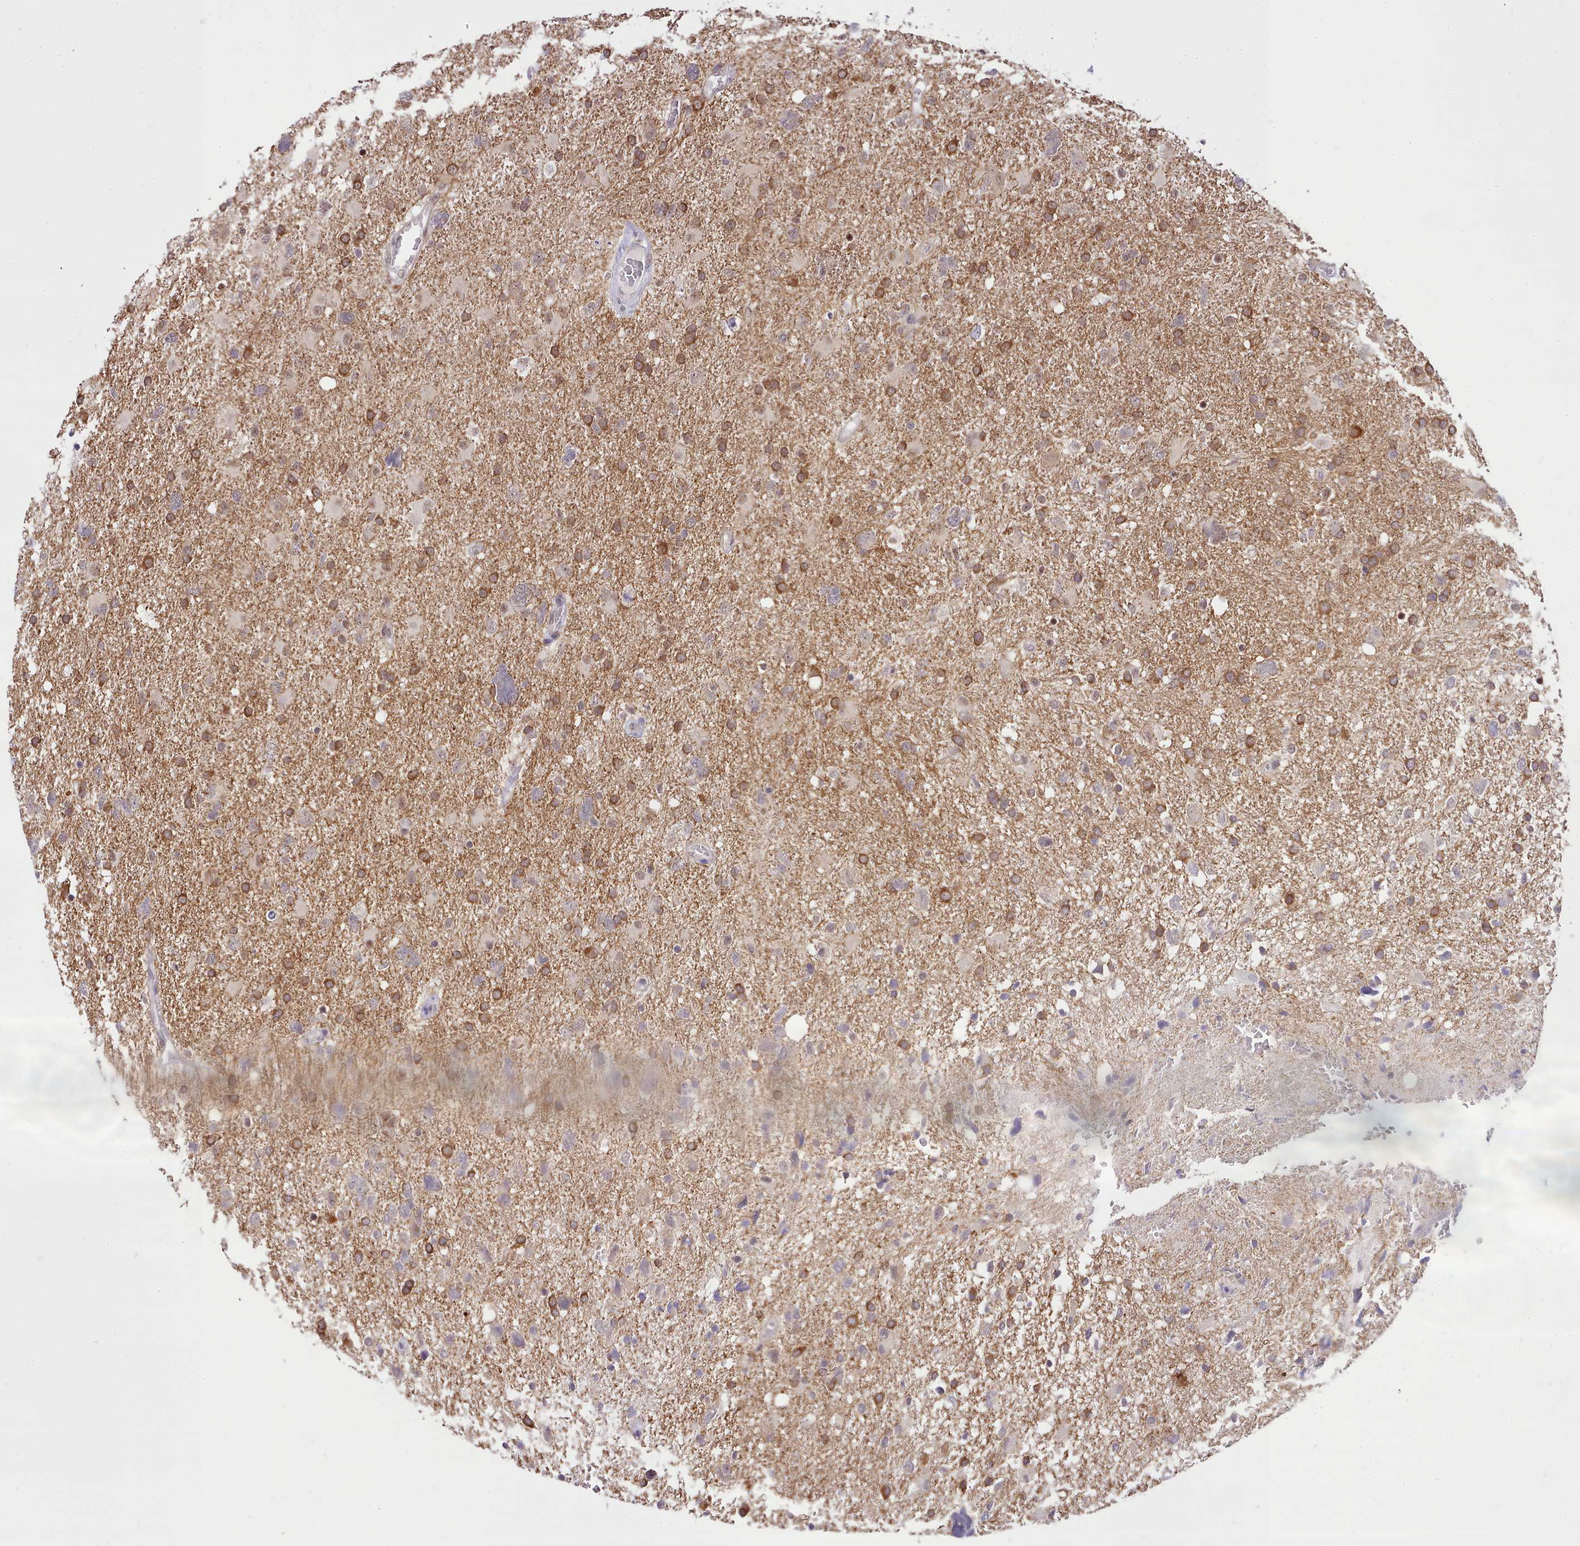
{"staining": {"intensity": "moderate", "quantity": ">75%", "location": "cytoplasmic/membranous"}, "tissue": "glioma", "cell_type": "Tumor cells", "image_type": "cancer", "snomed": [{"axis": "morphology", "description": "Glioma, malignant, High grade"}, {"axis": "topography", "description": "Brain"}], "caption": "This histopathology image shows high-grade glioma (malignant) stained with immunohistochemistry to label a protein in brown. The cytoplasmic/membranous of tumor cells show moderate positivity for the protein. Nuclei are counter-stained blue.", "gene": "HOXB7", "patient": {"sex": "male", "age": 61}}